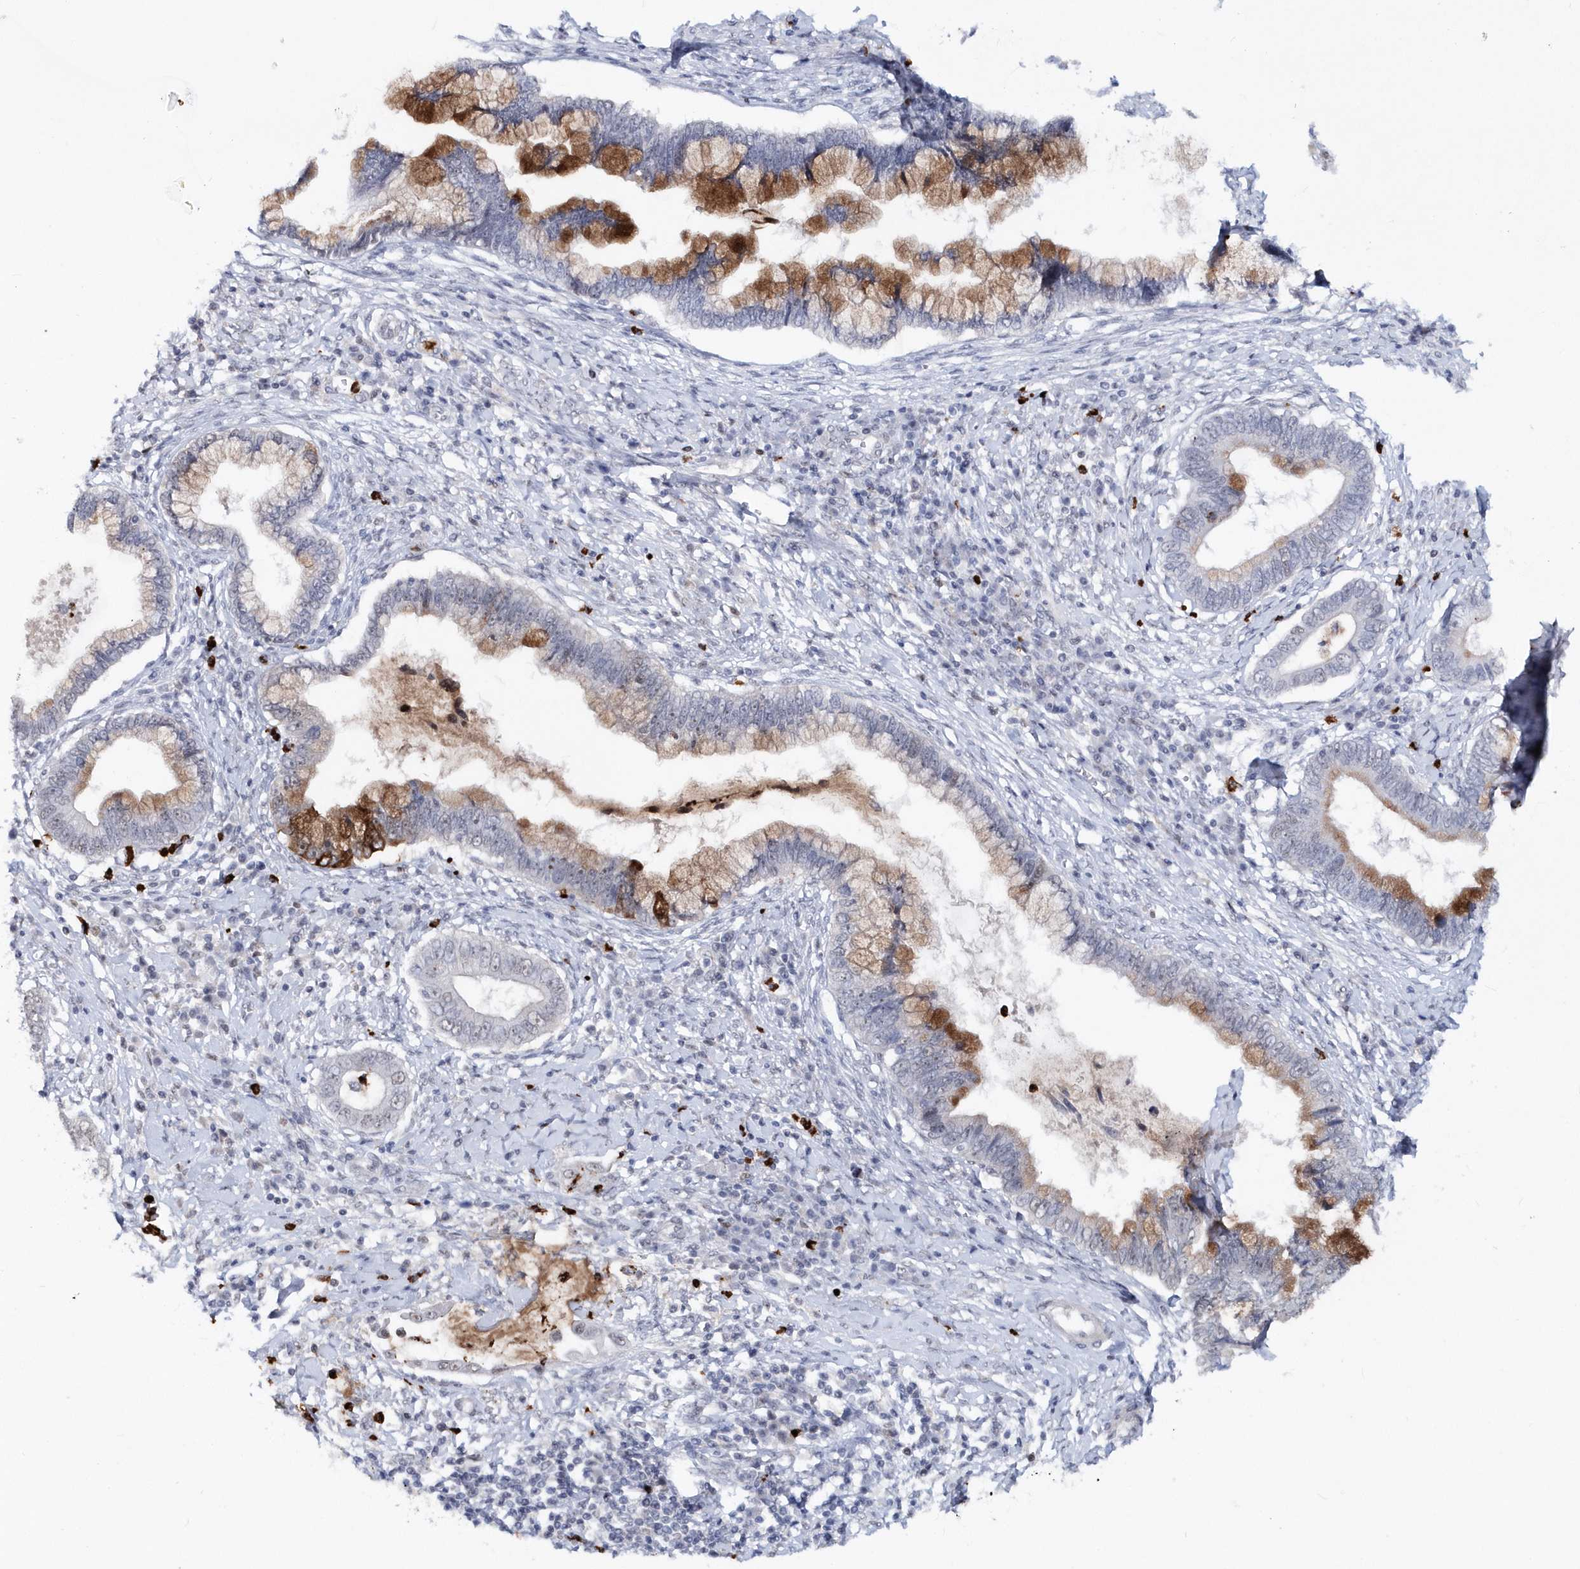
{"staining": {"intensity": "strong", "quantity": "25%-75%", "location": "cytoplasmic/membranous"}, "tissue": "cervical cancer", "cell_type": "Tumor cells", "image_type": "cancer", "snomed": [{"axis": "morphology", "description": "Adenocarcinoma, NOS"}, {"axis": "topography", "description": "Cervix"}], "caption": "Protein expression by immunohistochemistry shows strong cytoplasmic/membranous staining in approximately 25%-75% of tumor cells in cervical cancer (adenocarcinoma).", "gene": "ASCL4", "patient": {"sex": "female", "age": 44}}